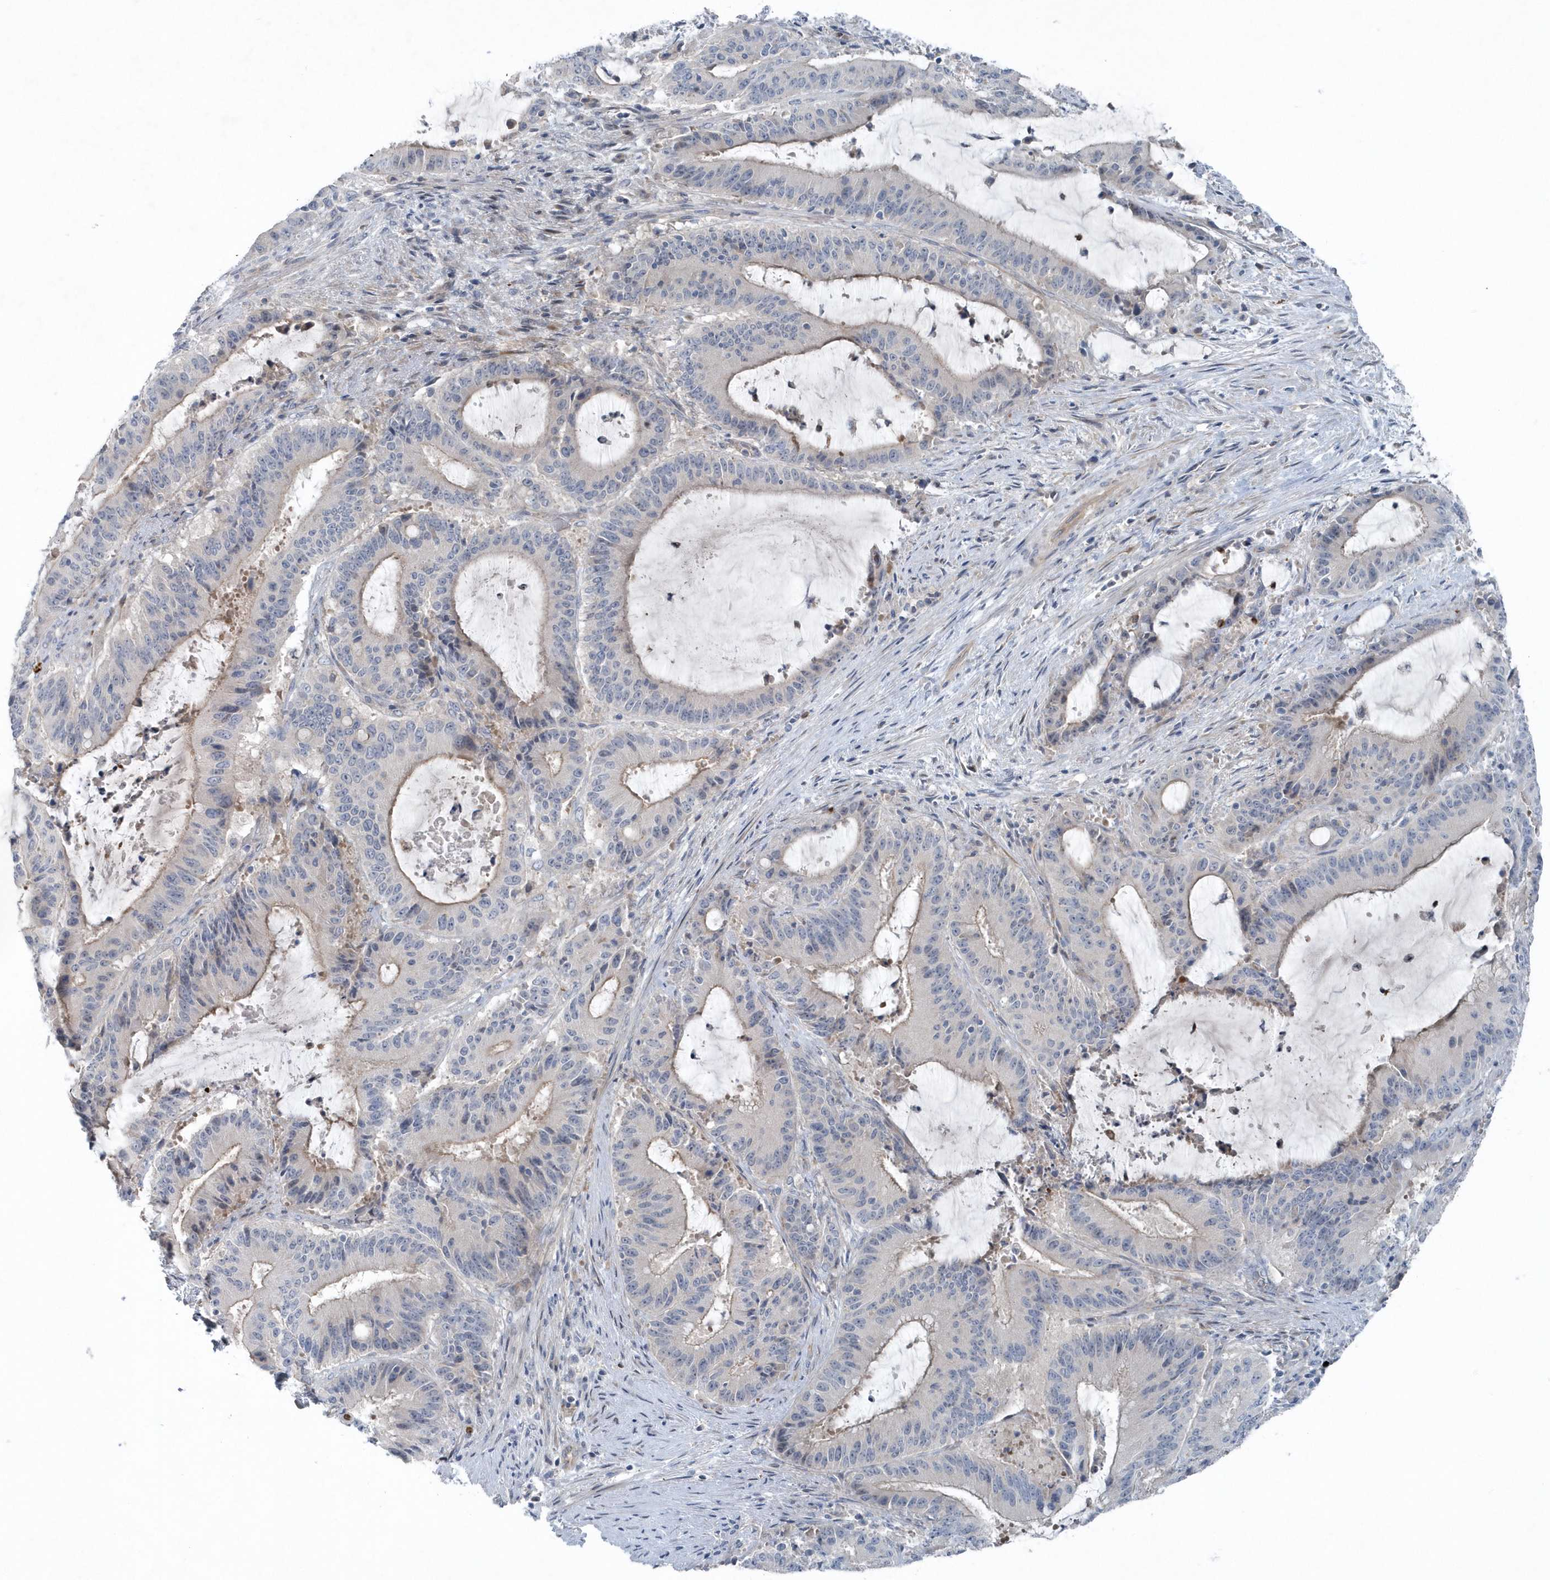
{"staining": {"intensity": "weak", "quantity": "25%-75%", "location": "cytoplasmic/membranous"}, "tissue": "liver cancer", "cell_type": "Tumor cells", "image_type": "cancer", "snomed": [{"axis": "morphology", "description": "Normal tissue, NOS"}, {"axis": "morphology", "description": "Cholangiocarcinoma"}, {"axis": "topography", "description": "Liver"}, {"axis": "topography", "description": "Peripheral nerve tissue"}], "caption": "The immunohistochemical stain highlights weak cytoplasmic/membranous positivity in tumor cells of liver cancer (cholangiocarcinoma) tissue.", "gene": "MCC", "patient": {"sex": "female", "age": 73}}